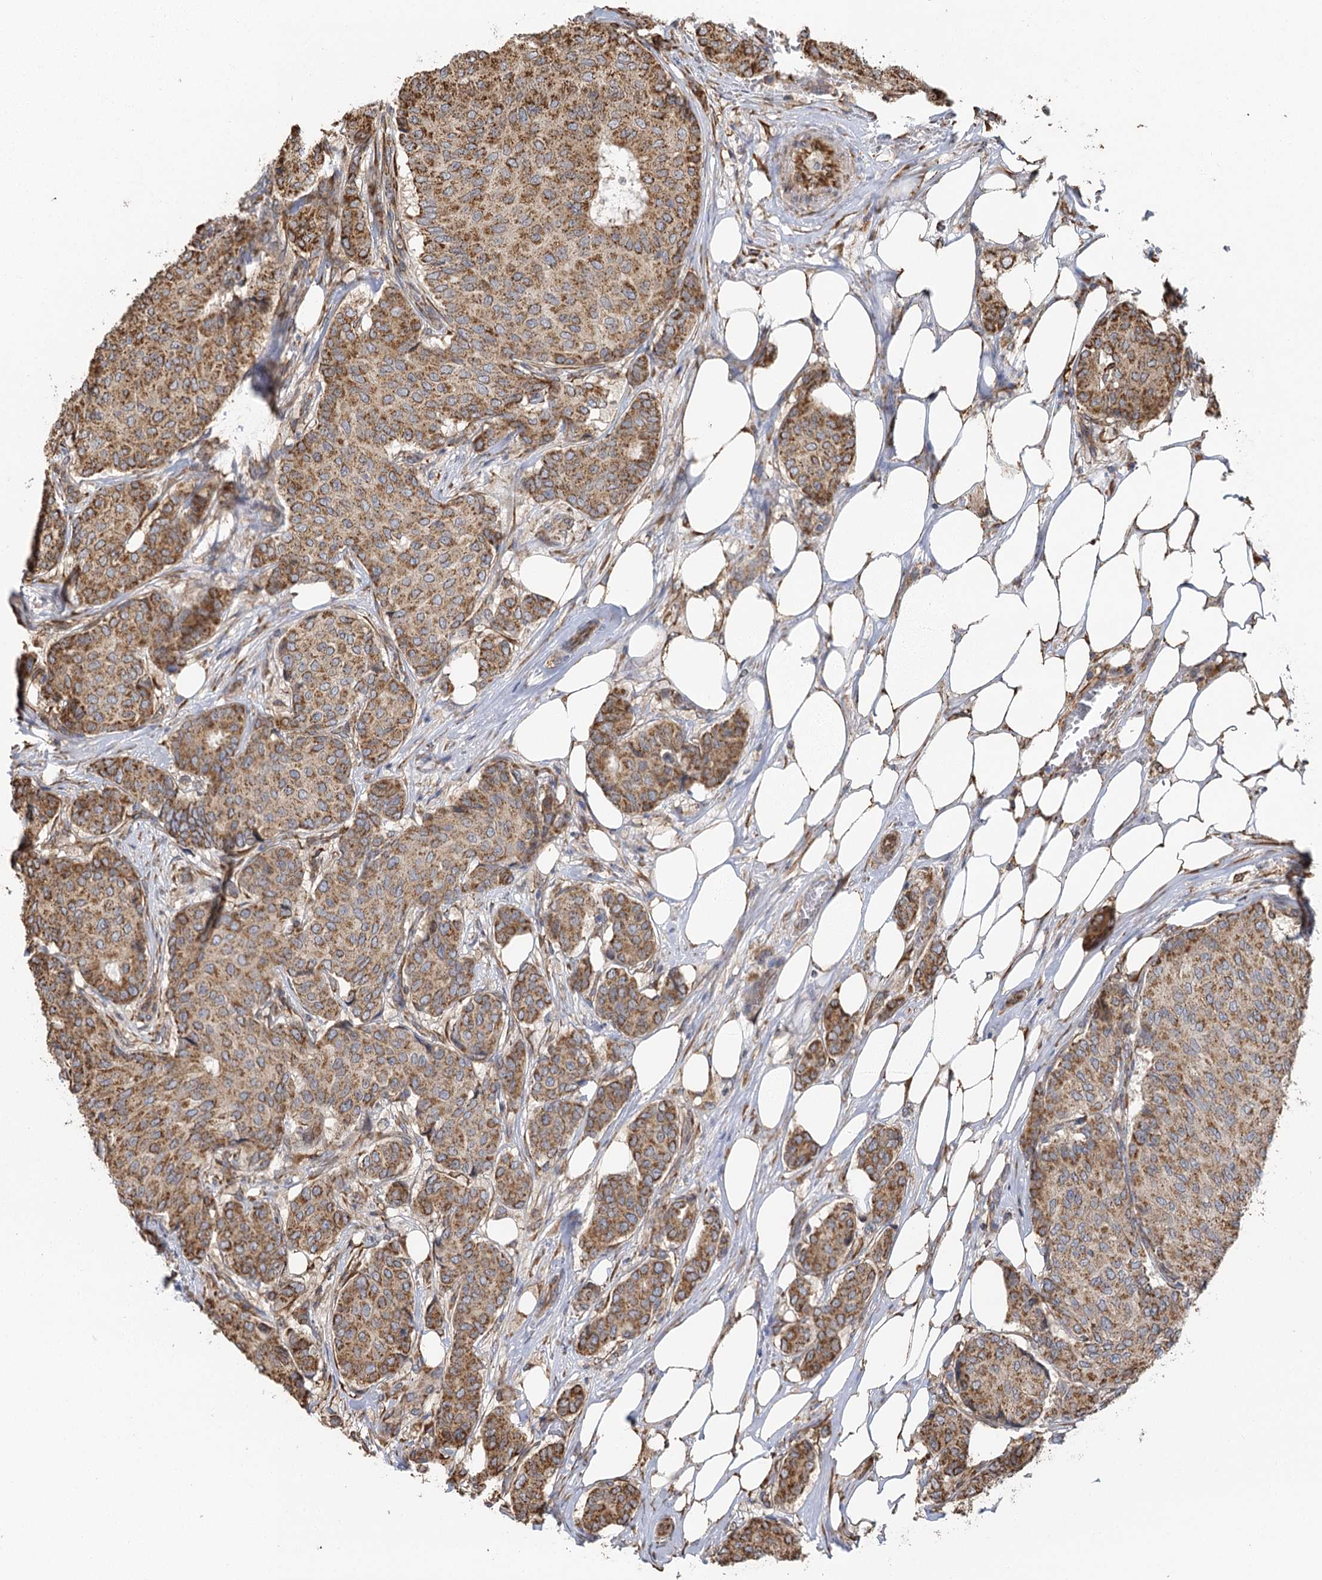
{"staining": {"intensity": "moderate", "quantity": ">75%", "location": "cytoplasmic/membranous"}, "tissue": "breast cancer", "cell_type": "Tumor cells", "image_type": "cancer", "snomed": [{"axis": "morphology", "description": "Duct carcinoma"}, {"axis": "topography", "description": "Breast"}], "caption": "A brown stain shows moderate cytoplasmic/membranous staining of a protein in human breast invasive ductal carcinoma tumor cells.", "gene": "IL11RA", "patient": {"sex": "female", "age": 75}}